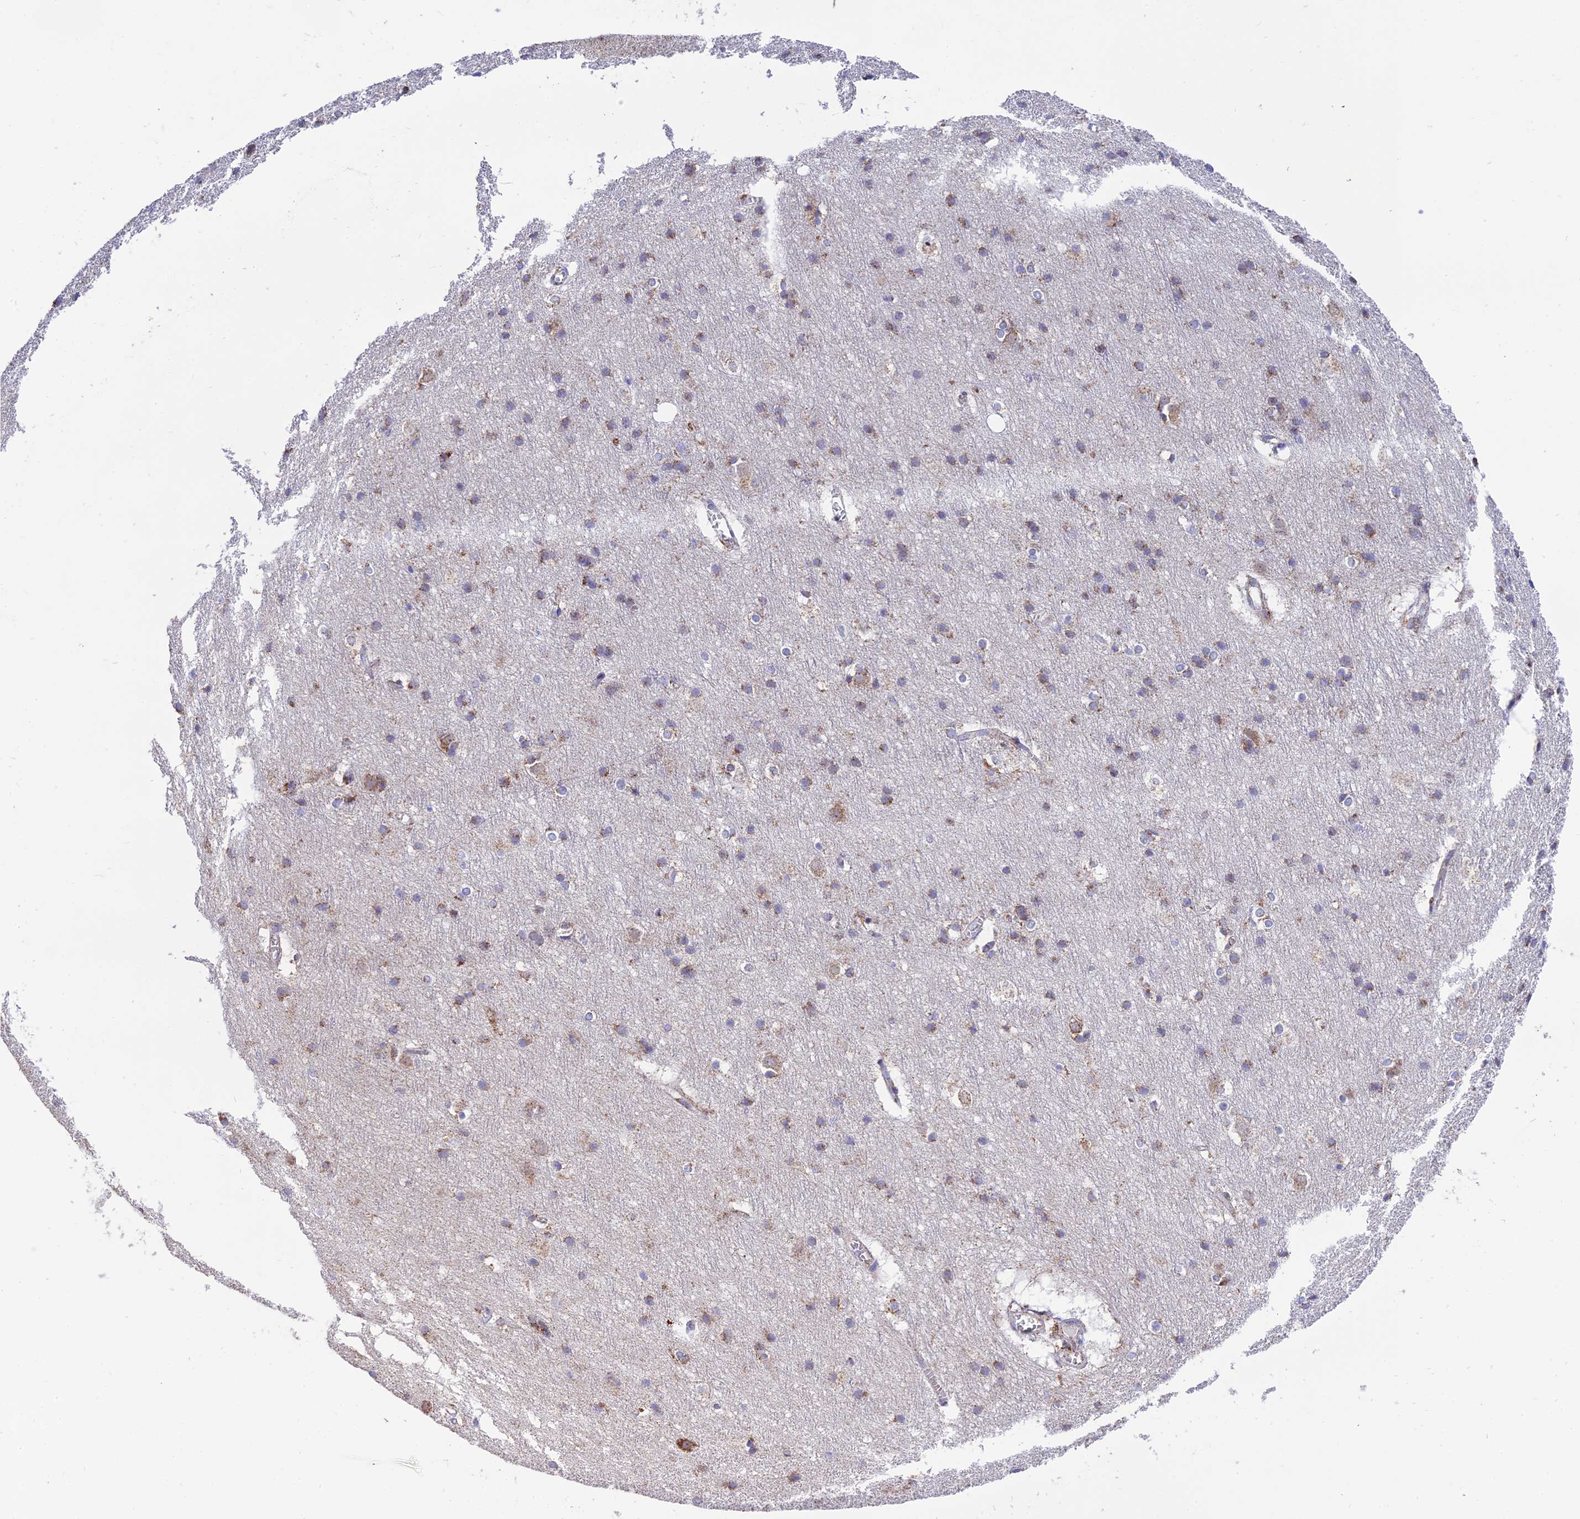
{"staining": {"intensity": "weak", "quantity": "25%-75%", "location": "cytoplasmic/membranous"}, "tissue": "cerebral cortex", "cell_type": "Endothelial cells", "image_type": "normal", "snomed": [{"axis": "morphology", "description": "Normal tissue, NOS"}, {"axis": "topography", "description": "Cerebral cortex"}], "caption": "Immunohistochemical staining of normal cerebral cortex reveals weak cytoplasmic/membranous protein staining in about 25%-75% of endothelial cells. Nuclei are stained in blue.", "gene": "MRPS34", "patient": {"sex": "male", "age": 54}}